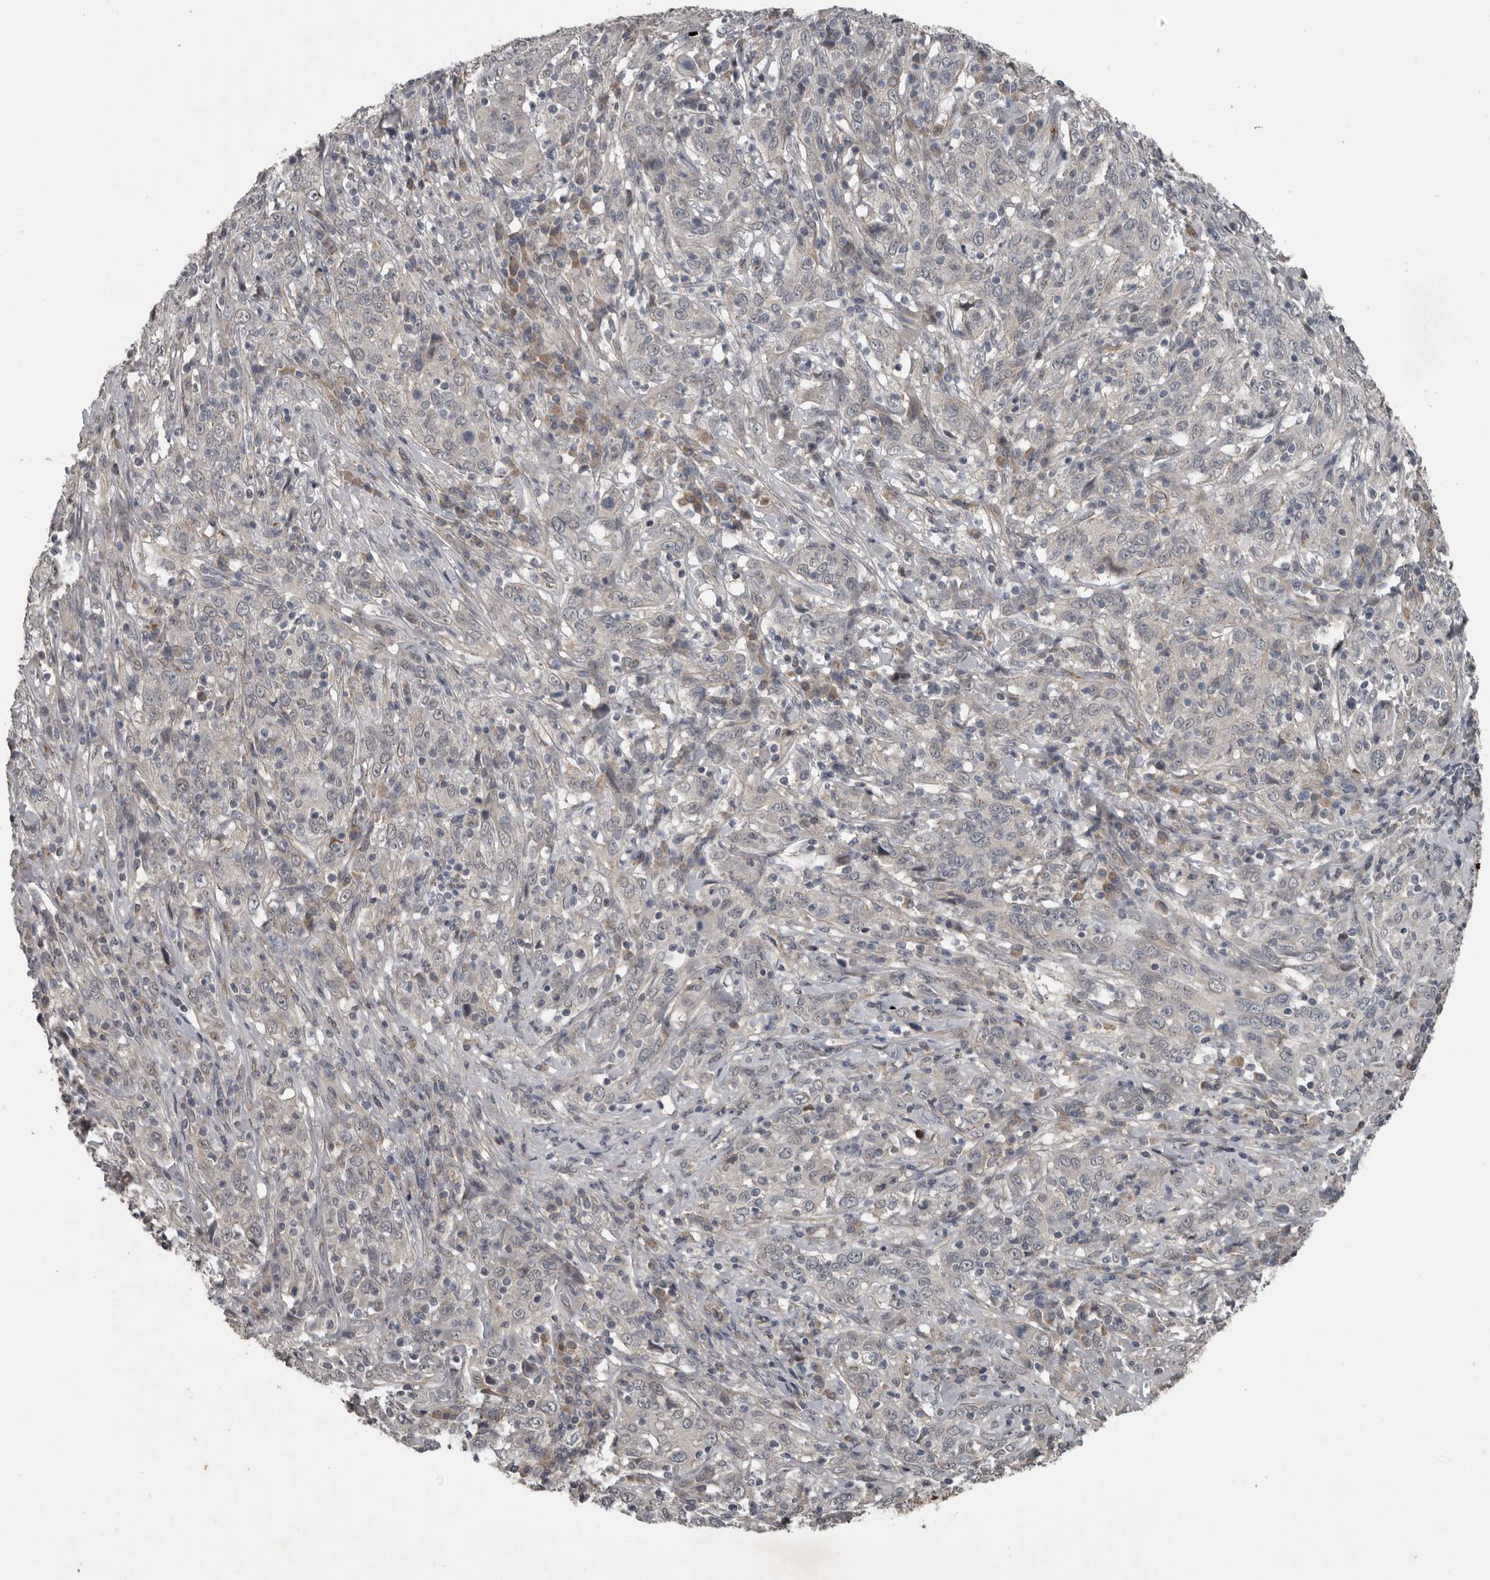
{"staining": {"intensity": "negative", "quantity": "none", "location": "none"}, "tissue": "cervical cancer", "cell_type": "Tumor cells", "image_type": "cancer", "snomed": [{"axis": "morphology", "description": "Squamous cell carcinoma, NOS"}, {"axis": "topography", "description": "Cervix"}], "caption": "The immunohistochemistry image has no significant positivity in tumor cells of cervical cancer (squamous cell carcinoma) tissue.", "gene": "C1orf216", "patient": {"sex": "female", "age": 46}}